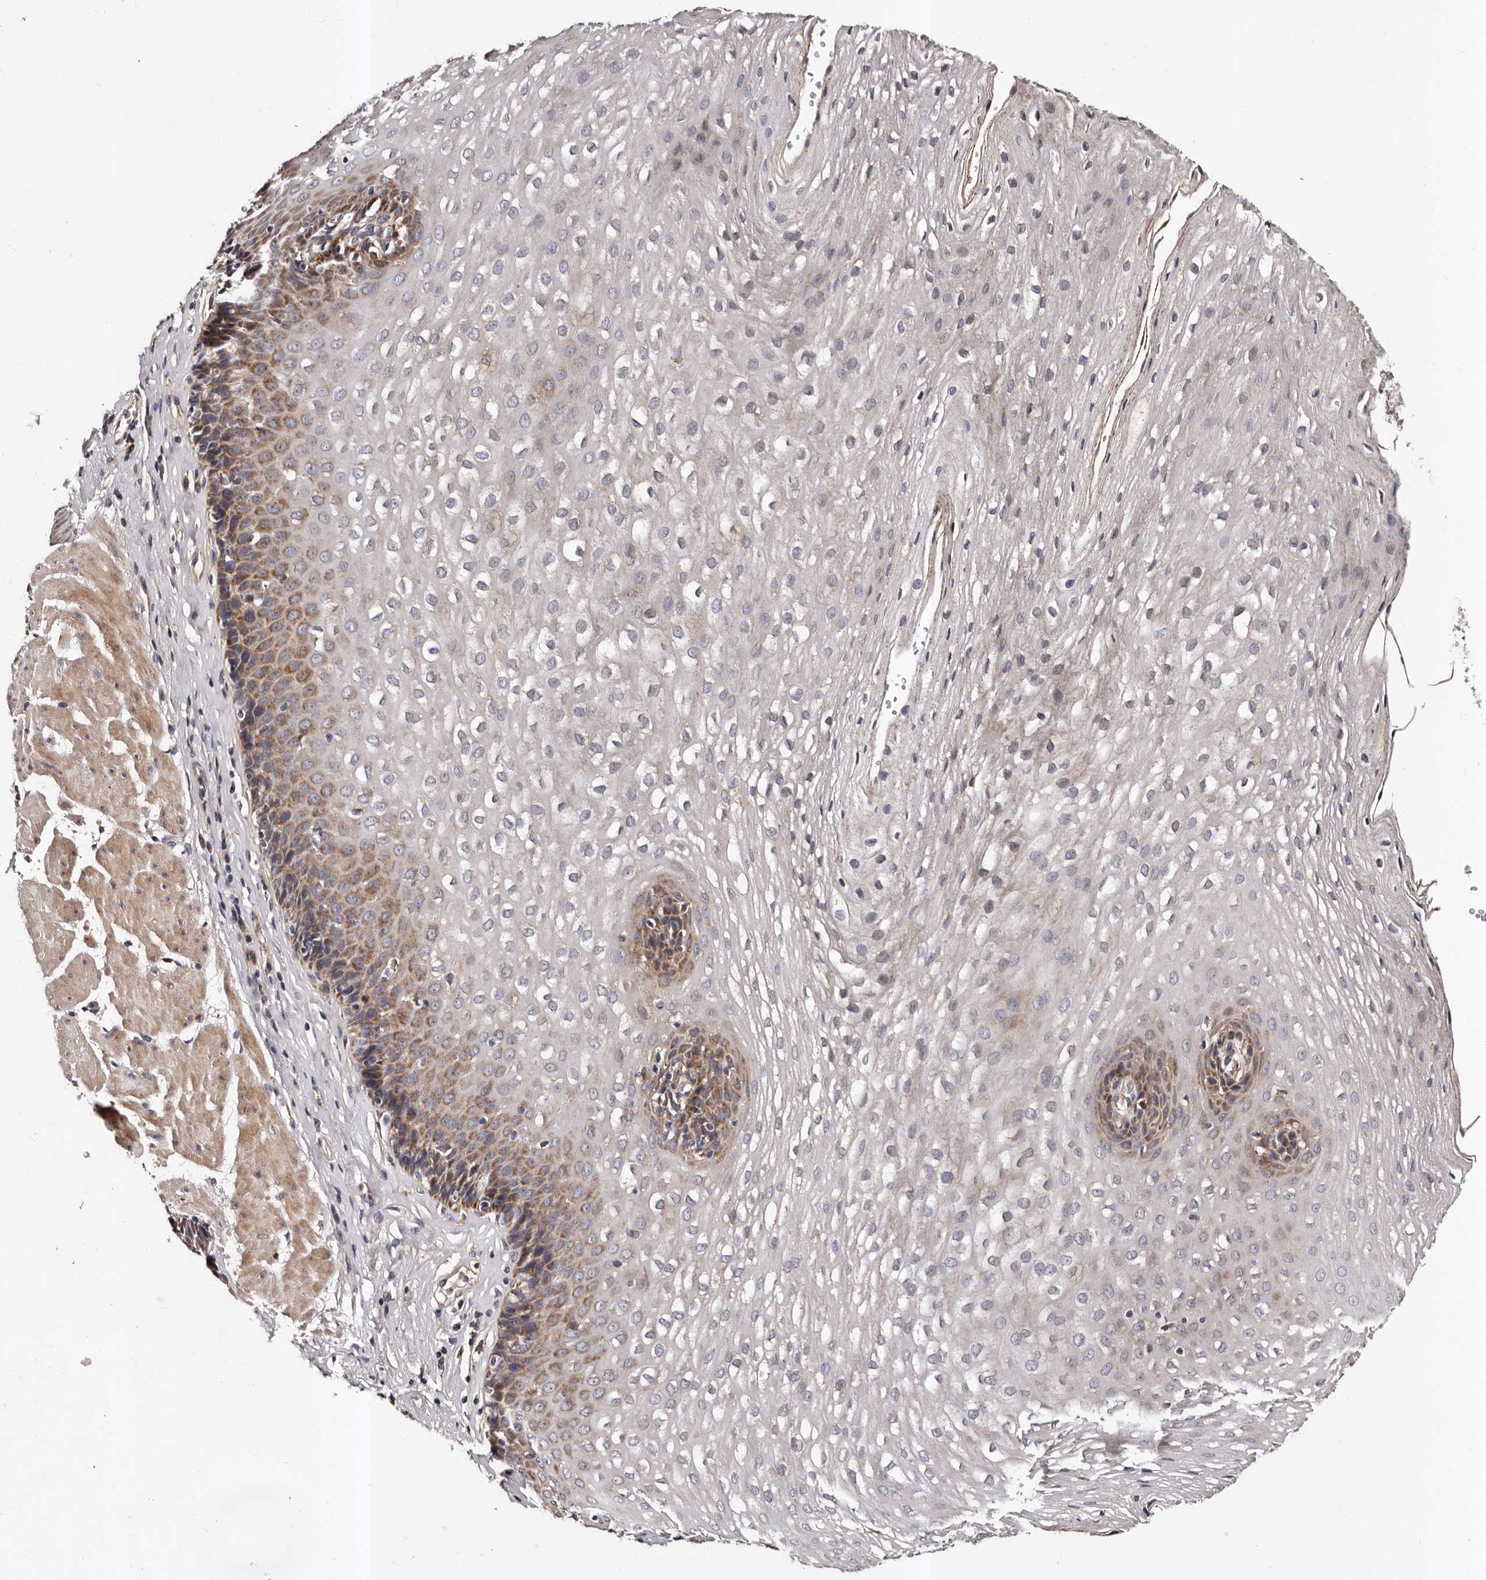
{"staining": {"intensity": "moderate", "quantity": "<25%", "location": "cytoplasmic/membranous"}, "tissue": "esophagus", "cell_type": "Squamous epithelial cells", "image_type": "normal", "snomed": [{"axis": "morphology", "description": "Normal tissue, NOS"}, {"axis": "topography", "description": "Esophagus"}], "caption": "Moderate cytoplasmic/membranous expression for a protein is seen in about <25% of squamous epithelial cells of normal esophagus using immunohistochemistry.", "gene": "ADCK5", "patient": {"sex": "female", "age": 66}}